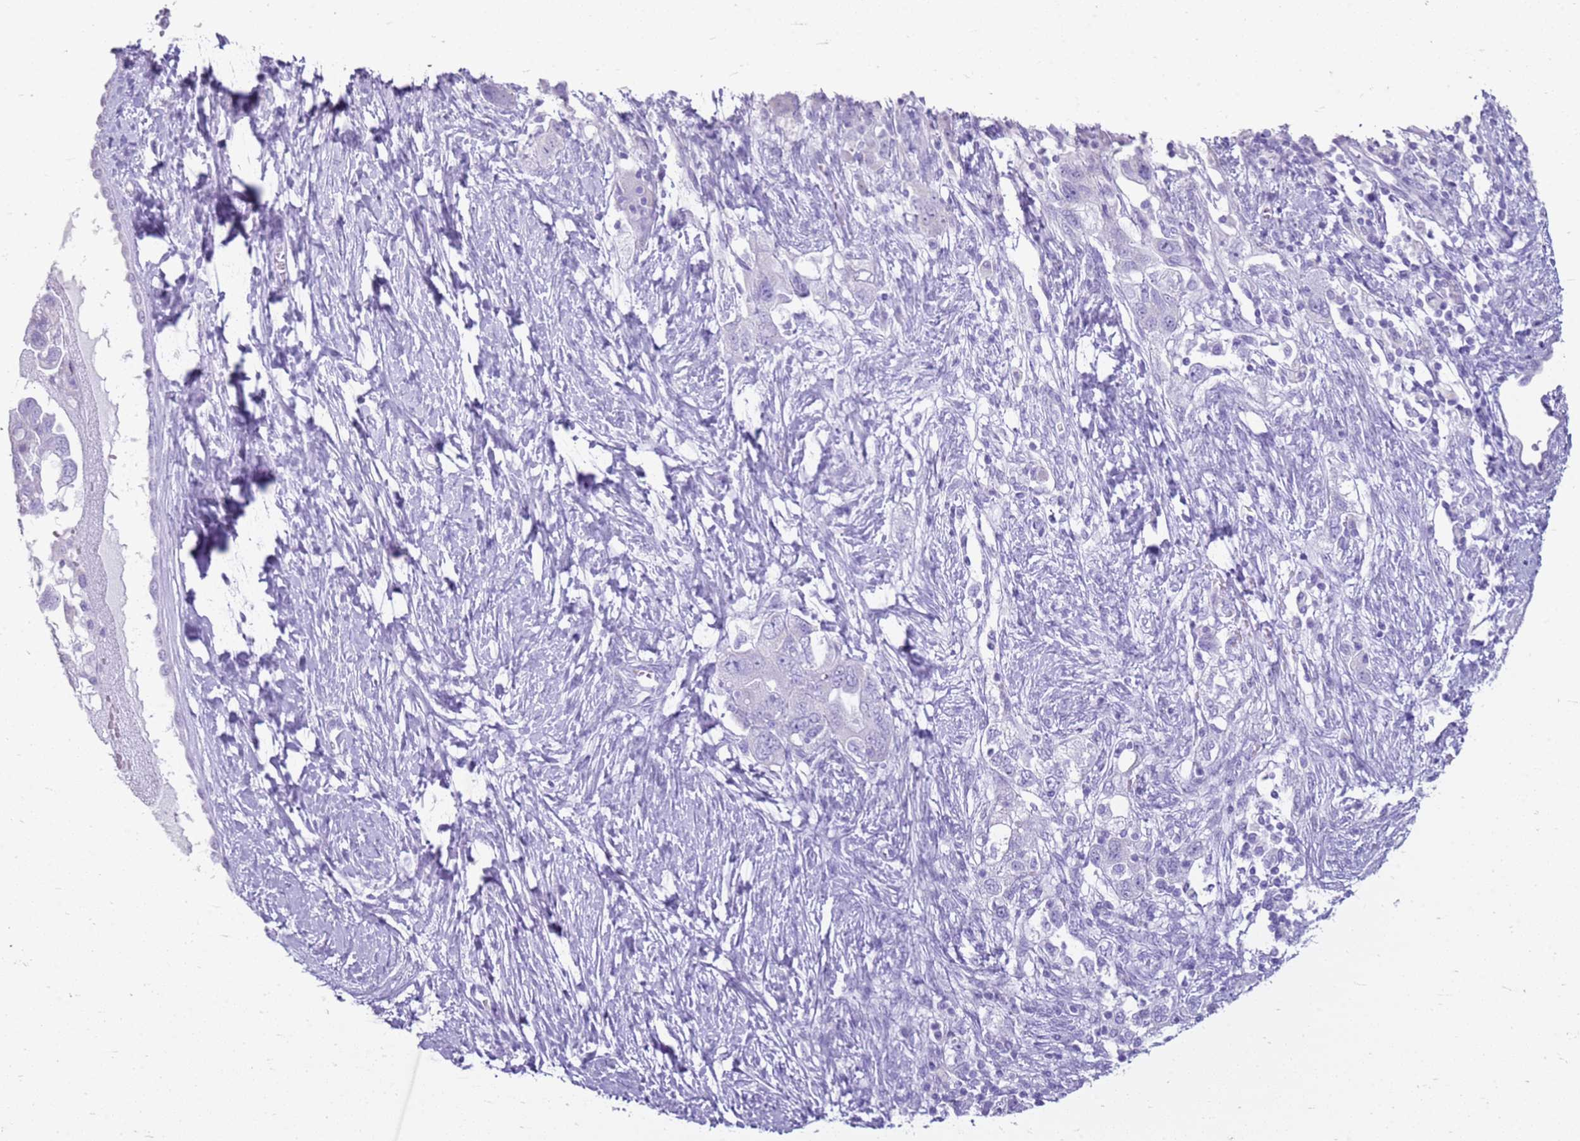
{"staining": {"intensity": "negative", "quantity": "none", "location": "none"}, "tissue": "ovarian cancer", "cell_type": "Tumor cells", "image_type": "cancer", "snomed": [{"axis": "morphology", "description": "Carcinoma, NOS"}, {"axis": "morphology", "description": "Cystadenocarcinoma, serous, NOS"}, {"axis": "topography", "description": "Ovary"}], "caption": "A high-resolution histopathology image shows IHC staining of ovarian cancer (serous cystadenocarcinoma), which reveals no significant expression in tumor cells.", "gene": "CA8", "patient": {"sex": "female", "age": 69}}